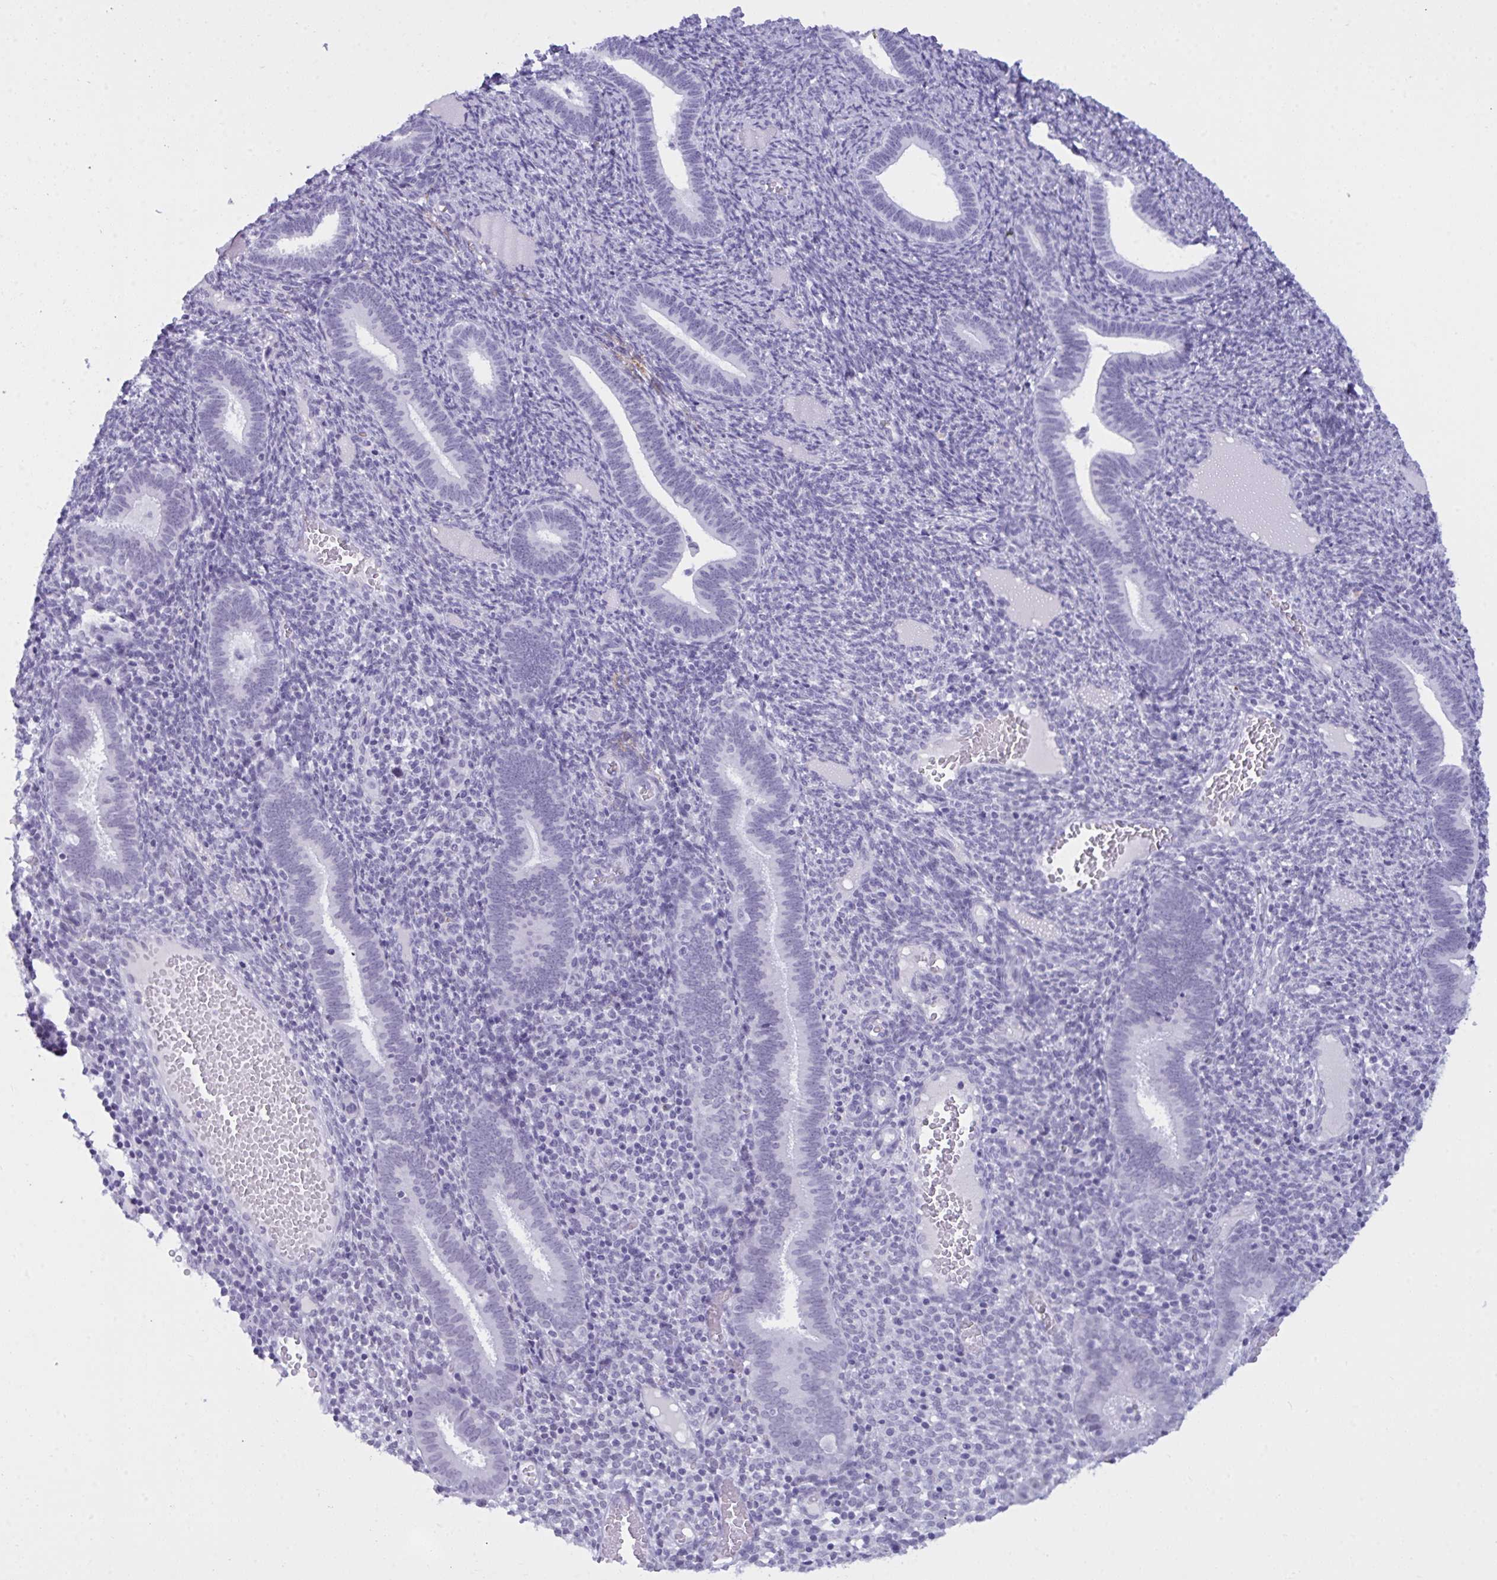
{"staining": {"intensity": "negative", "quantity": "none", "location": "none"}, "tissue": "endometrium", "cell_type": "Cells in endometrial stroma", "image_type": "normal", "snomed": [{"axis": "morphology", "description": "Normal tissue, NOS"}, {"axis": "topography", "description": "Endometrium"}], "caption": "IHC photomicrograph of unremarkable endometrium: endometrium stained with DAB exhibits no significant protein expression in cells in endometrial stroma.", "gene": "ELN", "patient": {"sex": "female", "age": 41}}